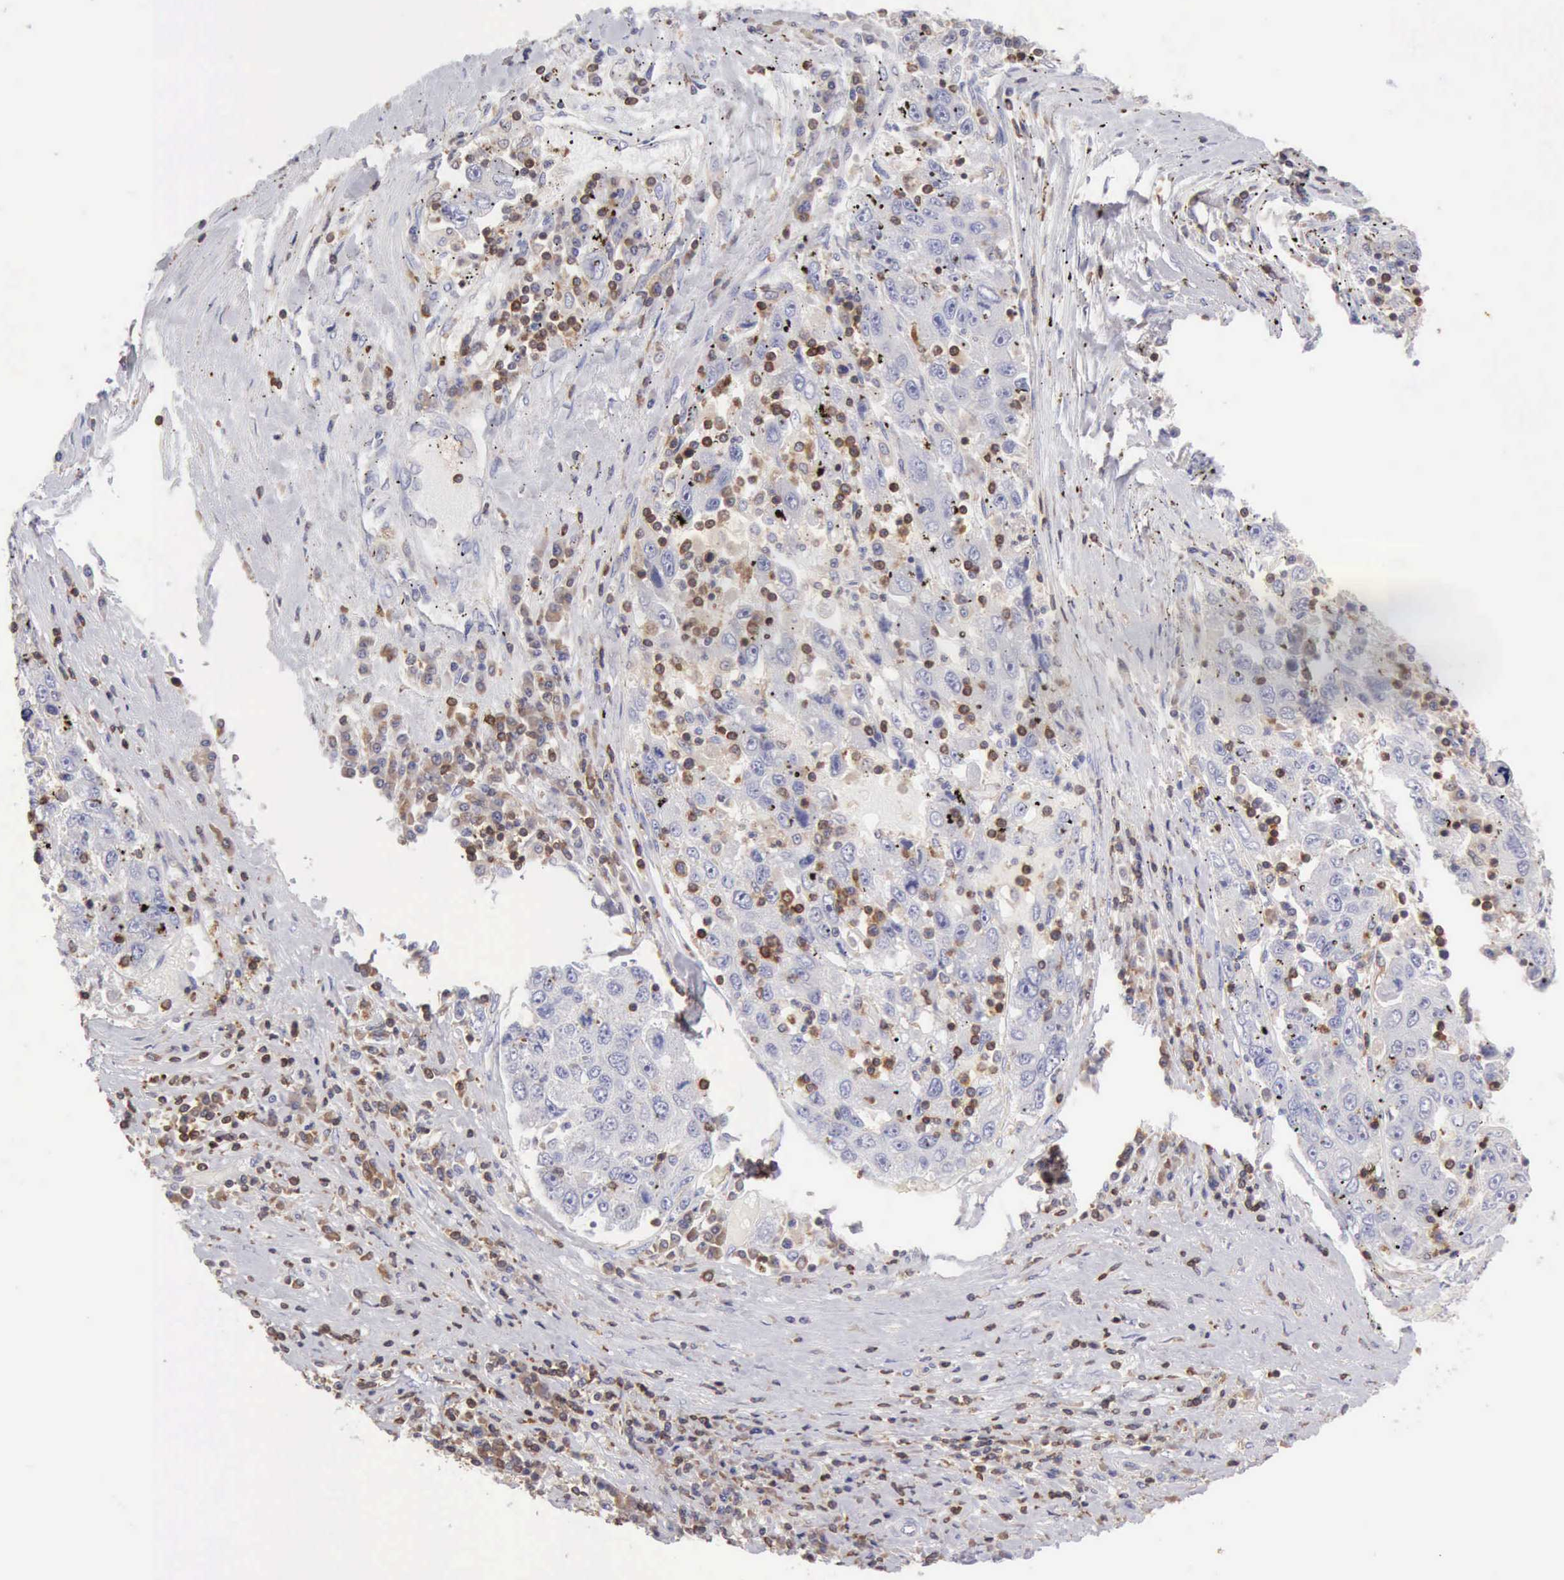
{"staining": {"intensity": "negative", "quantity": "none", "location": "none"}, "tissue": "liver cancer", "cell_type": "Tumor cells", "image_type": "cancer", "snomed": [{"axis": "morphology", "description": "Carcinoma, Hepatocellular, NOS"}, {"axis": "topography", "description": "Liver"}], "caption": "Protein analysis of liver cancer (hepatocellular carcinoma) exhibits no significant expression in tumor cells.", "gene": "SASH3", "patient": {"sex": "male", "age": 49}}